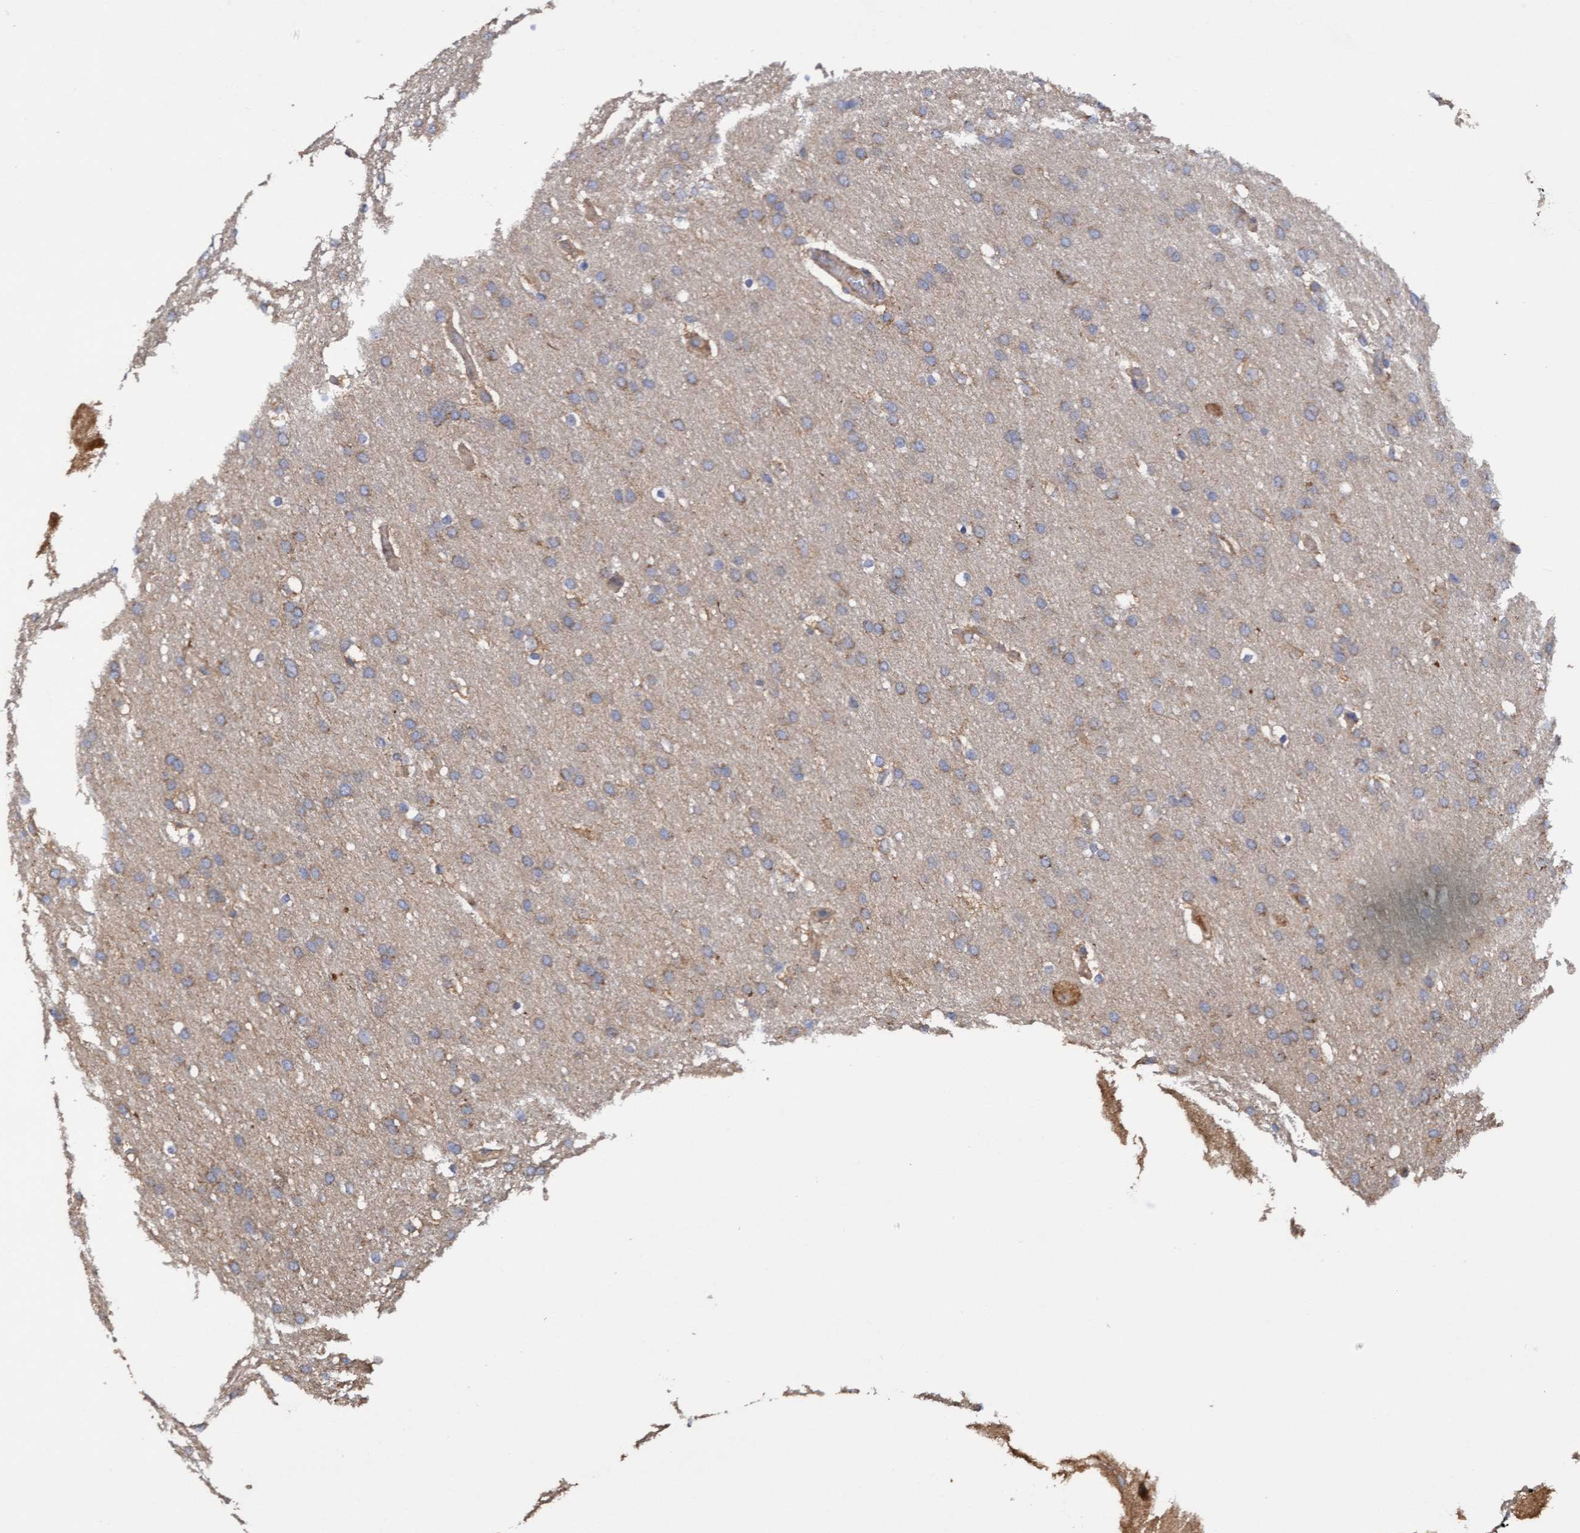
{"staining": {"intensity": "weak", "quantity": ">75%", "location": "cytoplasmic/membranous"}, "tissue": "glioma", "cell_type": "Tumor cells", "image_type": "cancer", "snomed": [{"axis": "morphology", "description": "Glioma, malignant, Low grade"}, {"axis": "topography", "description": "Brain"}], "caption": "Brown immunohistochemical staining in malignant glioma (low-grade) displays weak cytoplasmic/membranous positivity in about >75% of tumor cells. The staining is performed using DAB brown chromogen to label protein expression. The nuclei are counter-stained blue using hematoxylin.", "gene": "ITFG1", "patient": {"sex": "female", "age": 37}}